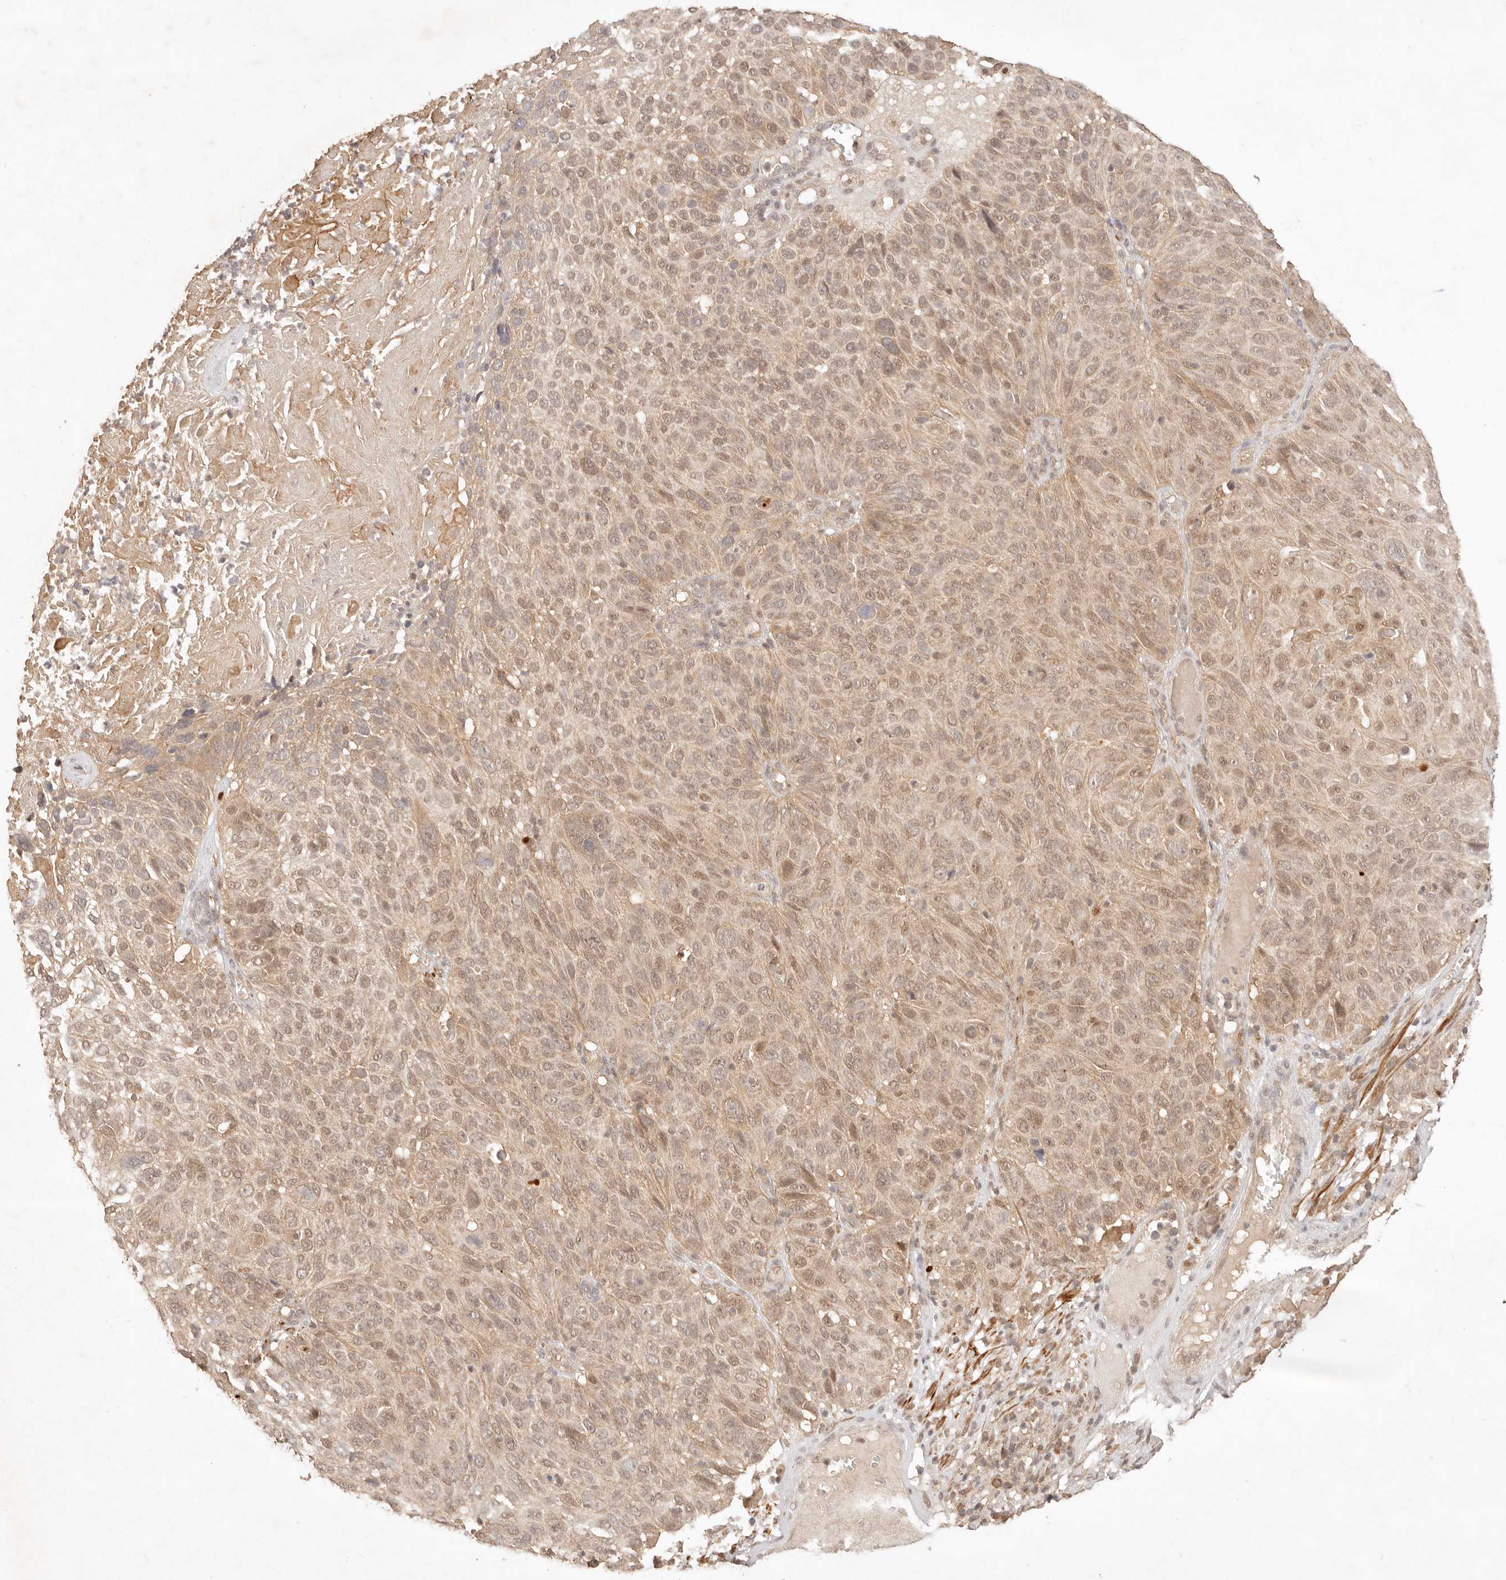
{"staining": {"intensity": "moderate", "quantity": ">75%", "location": "cytoplasmic/membranous,nuclear"}, "tissue": "cervical cancer", "cell_type": "Tumor cells", "image_type": "cancer", "snomed": [{"axis": "morphology", "description": "Squamous cell carcinoma, NOS"}, {"axis": "topography", "description": "Cervix"}], "caption": "Immunohistochemistry staining of cervical cancer (squamous cell carcinoma), which exhibits medium levels of moderate cytoplasmic/membranous and nuclear staining in about >75% of tumor cells indicating moderate cytoplasmic/membranous and nuclear protein expression. The staining was performed using DAB (brown) for protein detection and nuclei were counterstained in hematoxylin (blue).", "gene": "TRIM11", "patient": {"sex": "female", "age": 74}}